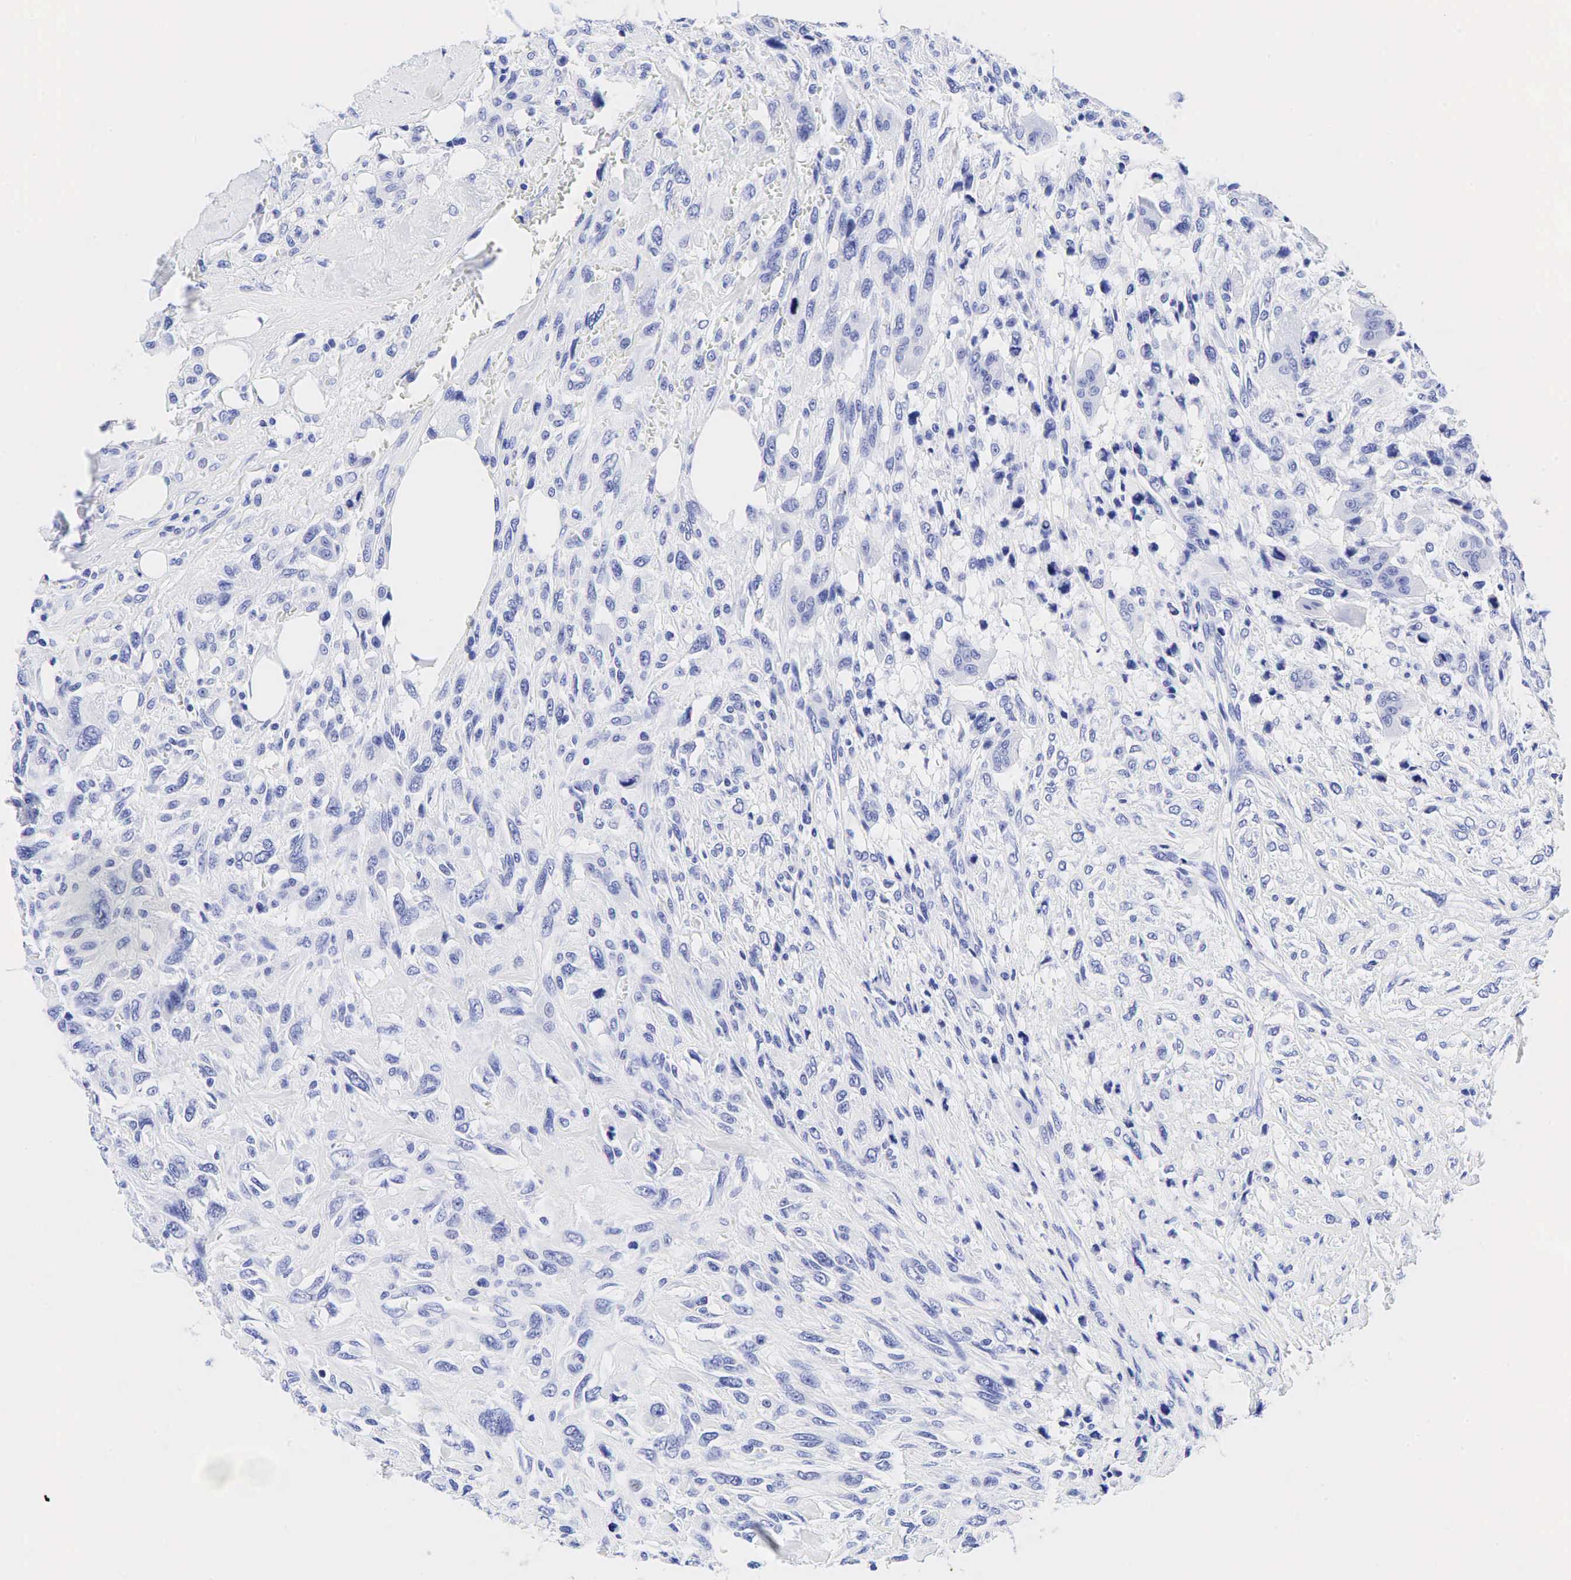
{"staining": {"intensity": "negative", "quantity": "none", "location": "none"}, "tissue": "breast cancer", "cell_type": "Tumor cells", "image_type": "cancer", "snomed": [{"axis": "morphology", "description": "Neoplasm, malignant, NOS"}, {"axis": "topography", "description": "Breast"}], "caption": "Histopathology image shows no significant protein positivity in tumor cells of breast neoplasm (malignant). (Brightfield microscopy of DAB immunohistochemistry (IHC) at high magnification).", "gene": "KRT7", "patient": {"sex": "female", "age": 50}}